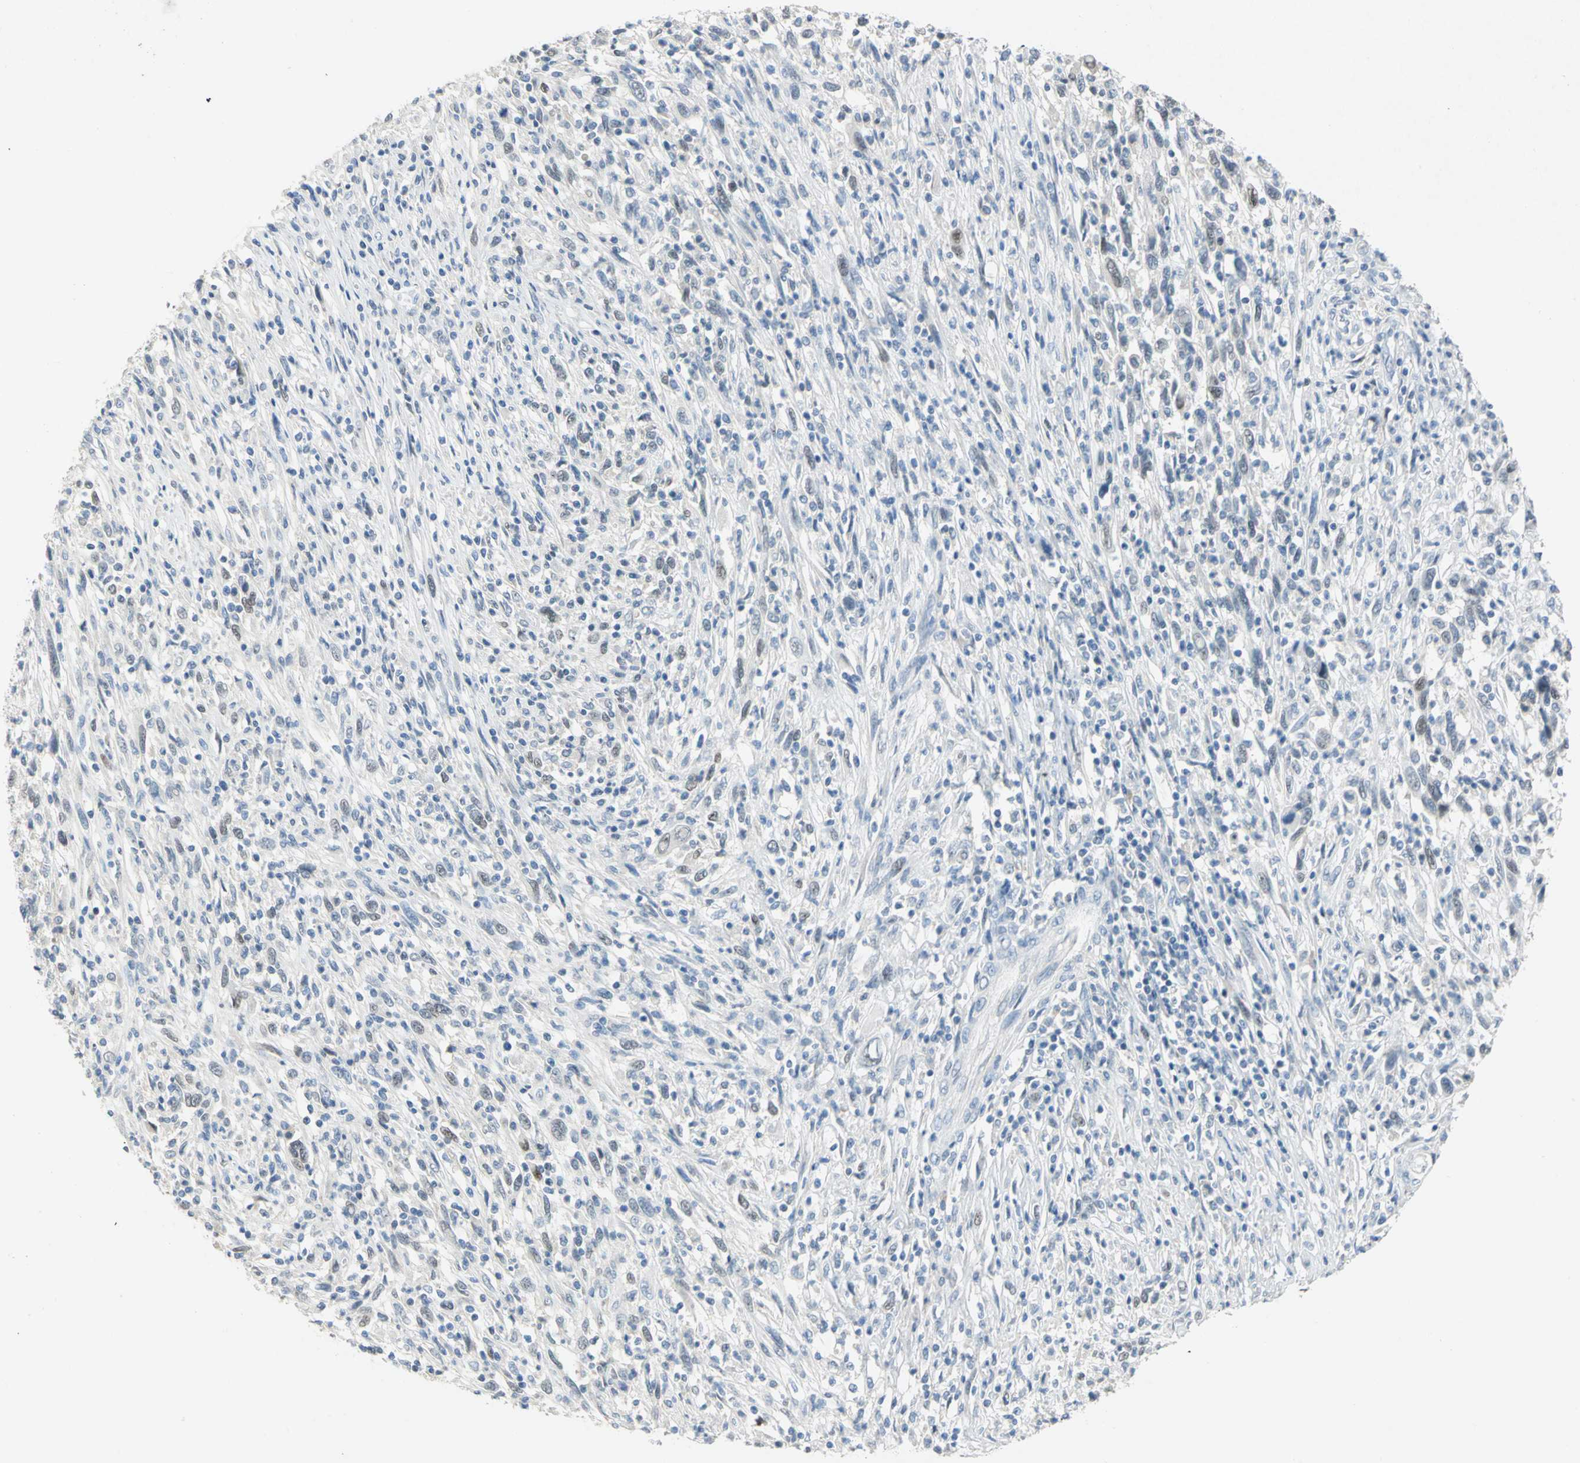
{"staining": {"intensity": "weak", "quantity": "<25%", "location": "nuclear"}, "tissue": "melanoma", "cell_type": "Tumor cells", "image_type": "cancer", "snomed": [{"axis": "morphology", "description": "Malignant melanoma, Metastatic site"}, {"axis": "topography", "description": "Lymph node"}], "caption": "An immunohistochemistry (IHC) micrograph of melanoma is shown. There is no staining in tumor cells of melanoma. Brightfield microscopy of immunohistochemistry (IHC) stained with DAB (brown) and hematoxylin (blue), captured at high magnification.", "gene": "NAB2", "patient": {"sex": "male", "age": 61}}